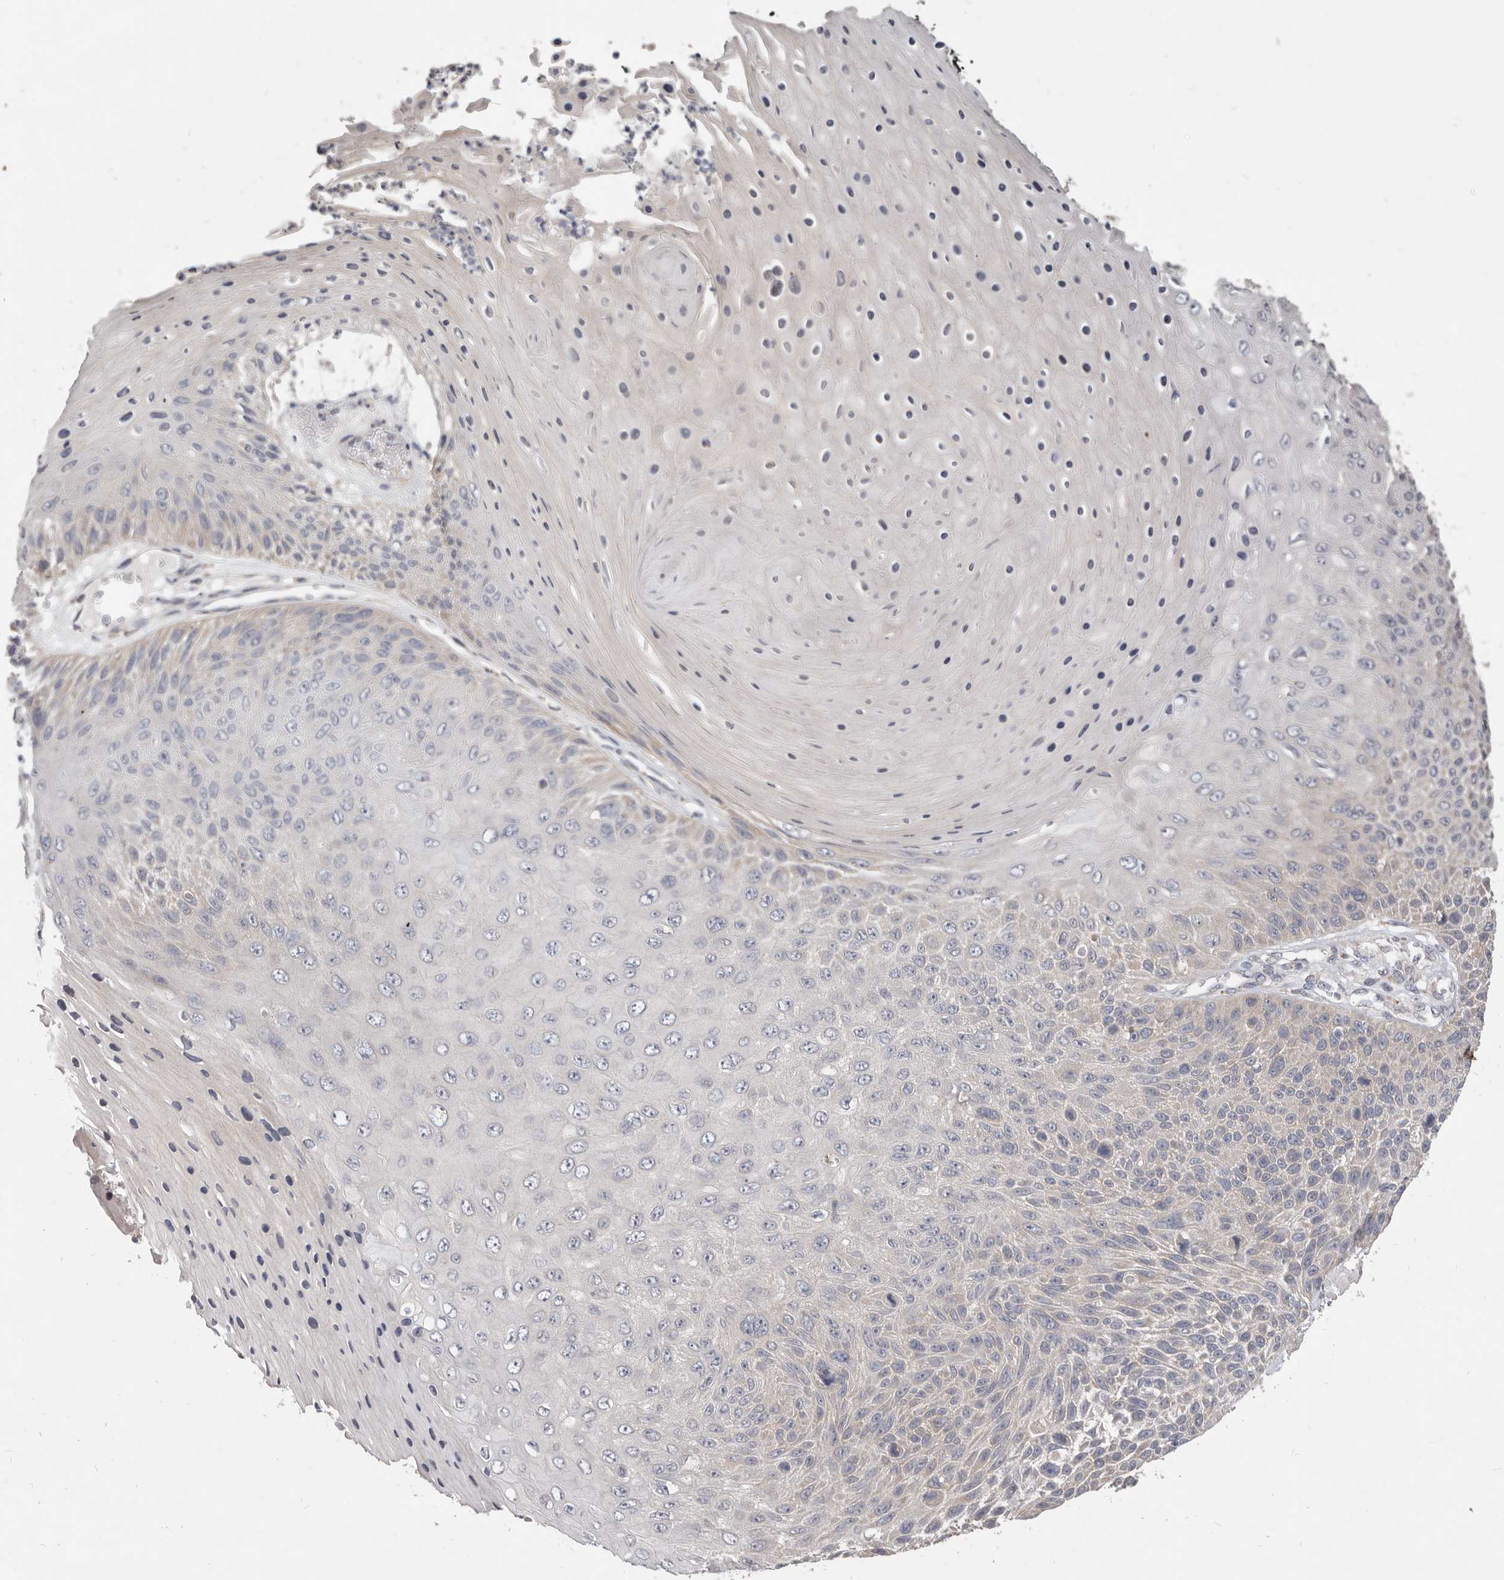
{"staining": {"intensity": "weak", "quantity": "<25%", "location": "cytoplasmic/membranous"}, "tissue": "skin cancer", "cell_type": "Tumor cells", "image_type": "cancer", "snomed": [{"axis": "morphology", "description": "Squamous cell carcinoma, NOS"}, {"axis": "topography", "description": "Skin"}], "caption": "A micrograph of skin squamous cell carcinoma stained for a protein exhibits no brown staining in tumor cells. (Stains: DAB (3,3'-diaminobenzidine) immunohistochemistry with hematoxylin counter stain, Microscopy: brightfield microscopy at high magnification).", "gene": "WDR77", "patient": {"sex": "female", "age": 88}}